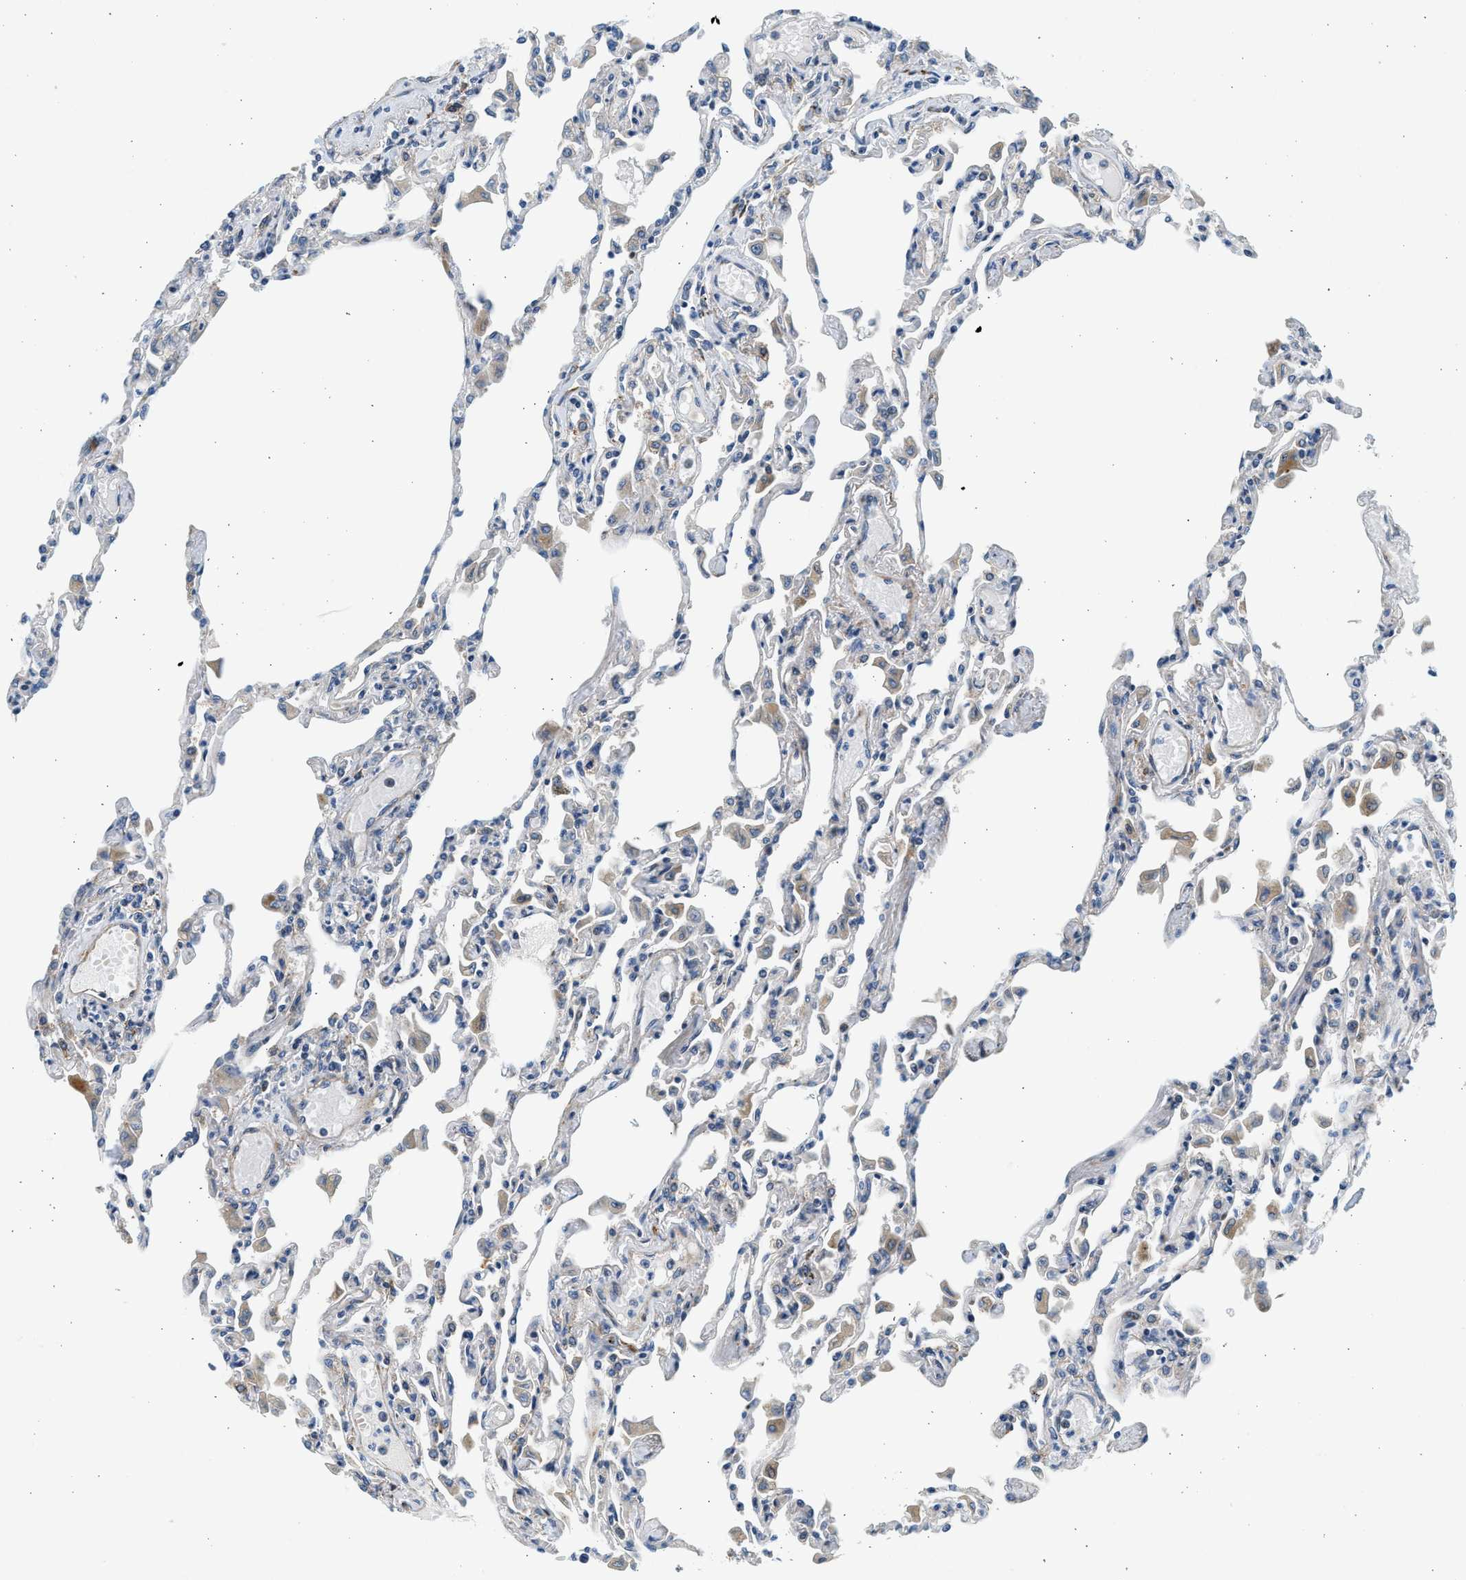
{"staining": {"intensity": "weak", "quantity": "<25%", "location": "cytoplasmic/membranous"}, "tissue": "lung", "cell_type": "Alveolar cells", "image_type": "normal", "snomed": [{"axis": "morphology", "description": "Normal tissue, NOS"}, {"axis": "topography", "description": "Bronchus"}, {"axis": "topography", "description": "Lung"}], "caption": "Immunohistochemistry histopathology image of normal lung: human lung stained with DAB (3,3'-diaminobenzidine) shows no significant protein positivity in alveolar cells.", "gene": "CNTN6", "patient": {"sex": "female", "age": 49}}